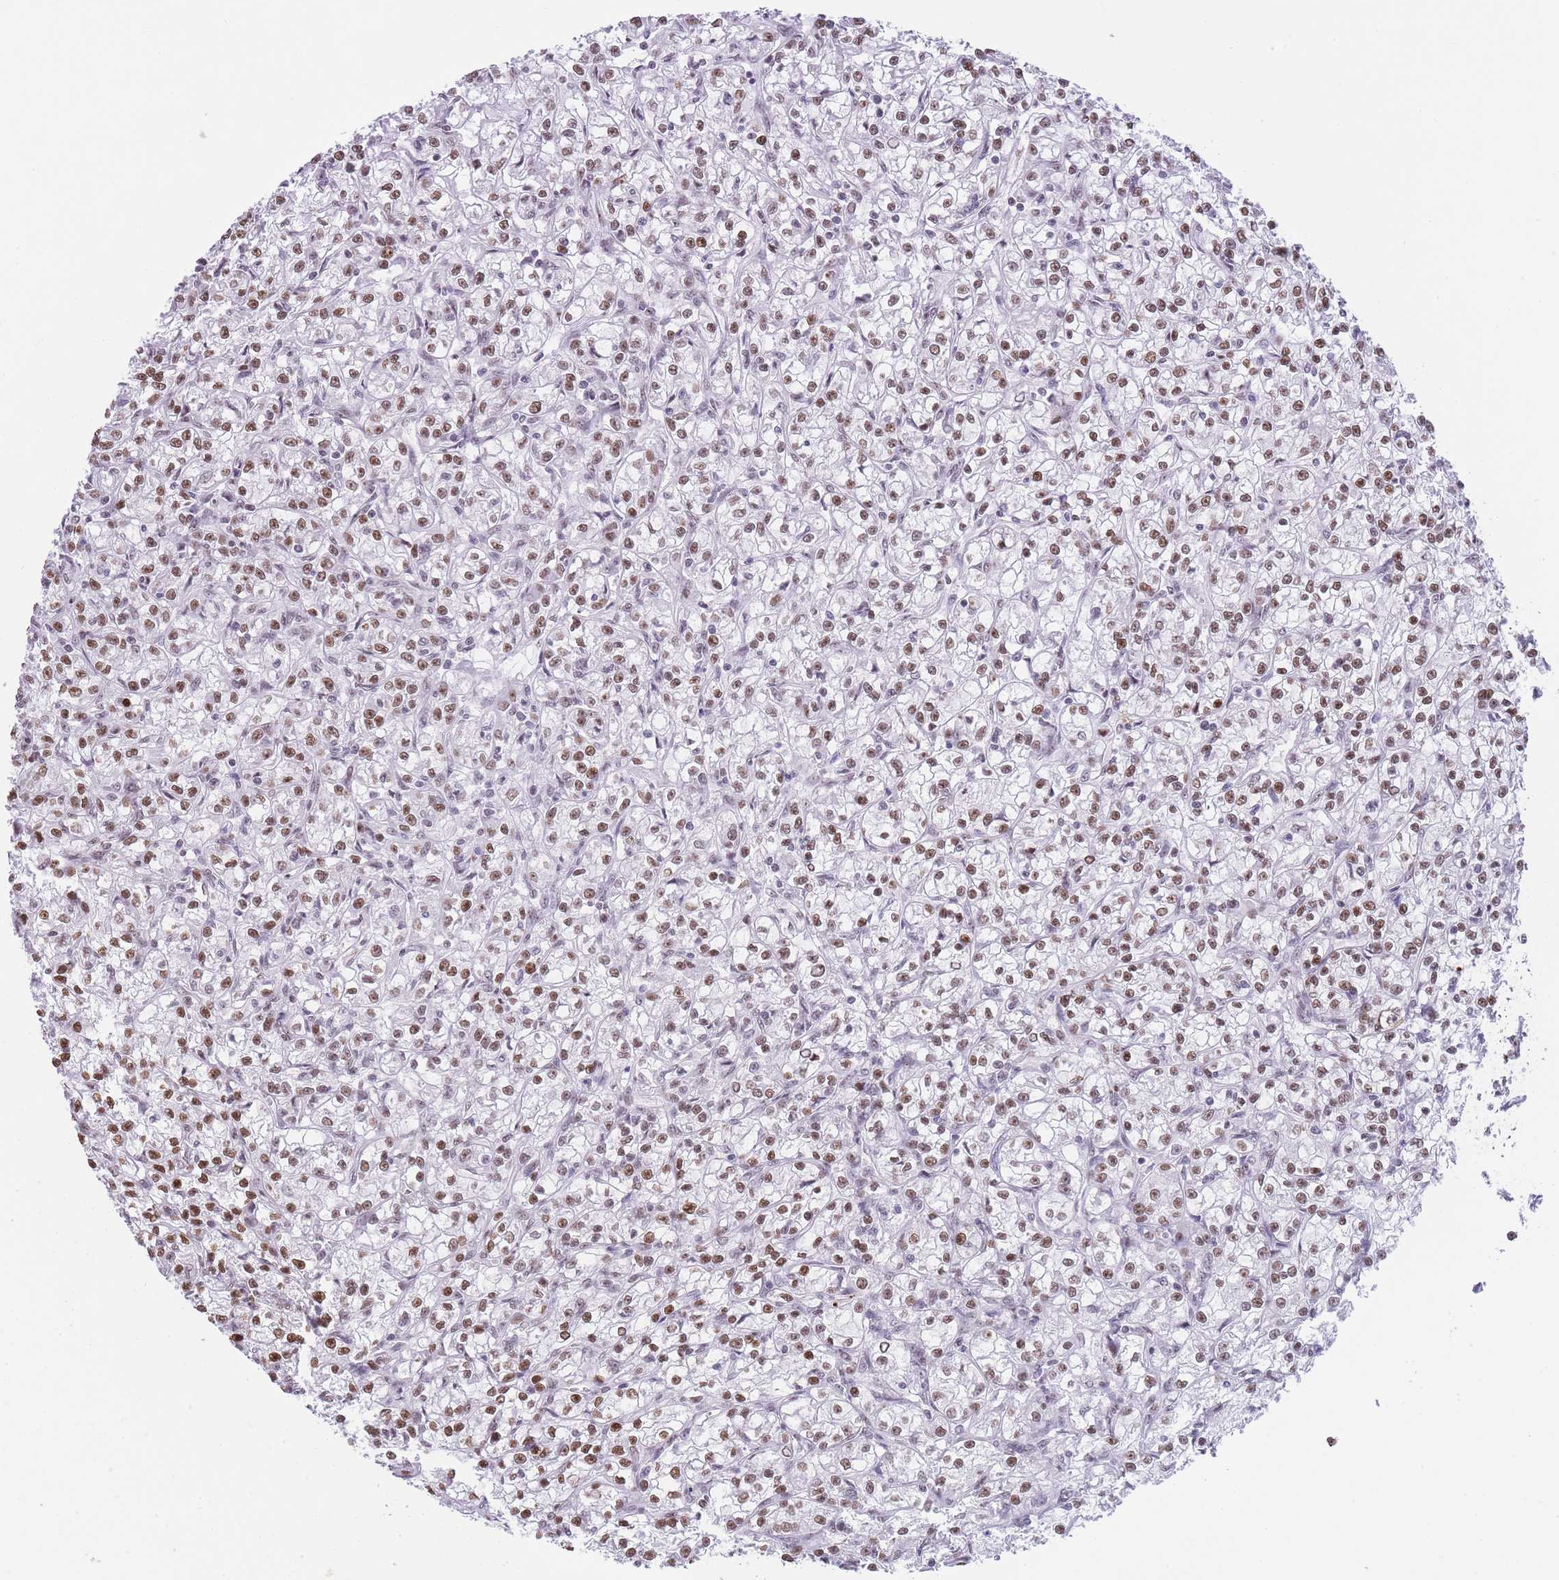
{"staining": {"intensity": "moderate", "quantity": ">75%", "location": "nuclear"}, "tissue": "renal cancer", "cell_type": "Tumor cells", "image_type": "cancer", "snomed": [{"axis": "morphology", "description": "Adenocarcinoma, NOS"}, {"axis": "topography", "description": "Kidney"}], "caption": "A brown stain highlights moderate nuclear staining of a protein in human renal cancer tumor cells.", "gene": "EVC2", "patient": {"sex": "female", "age": 59}}